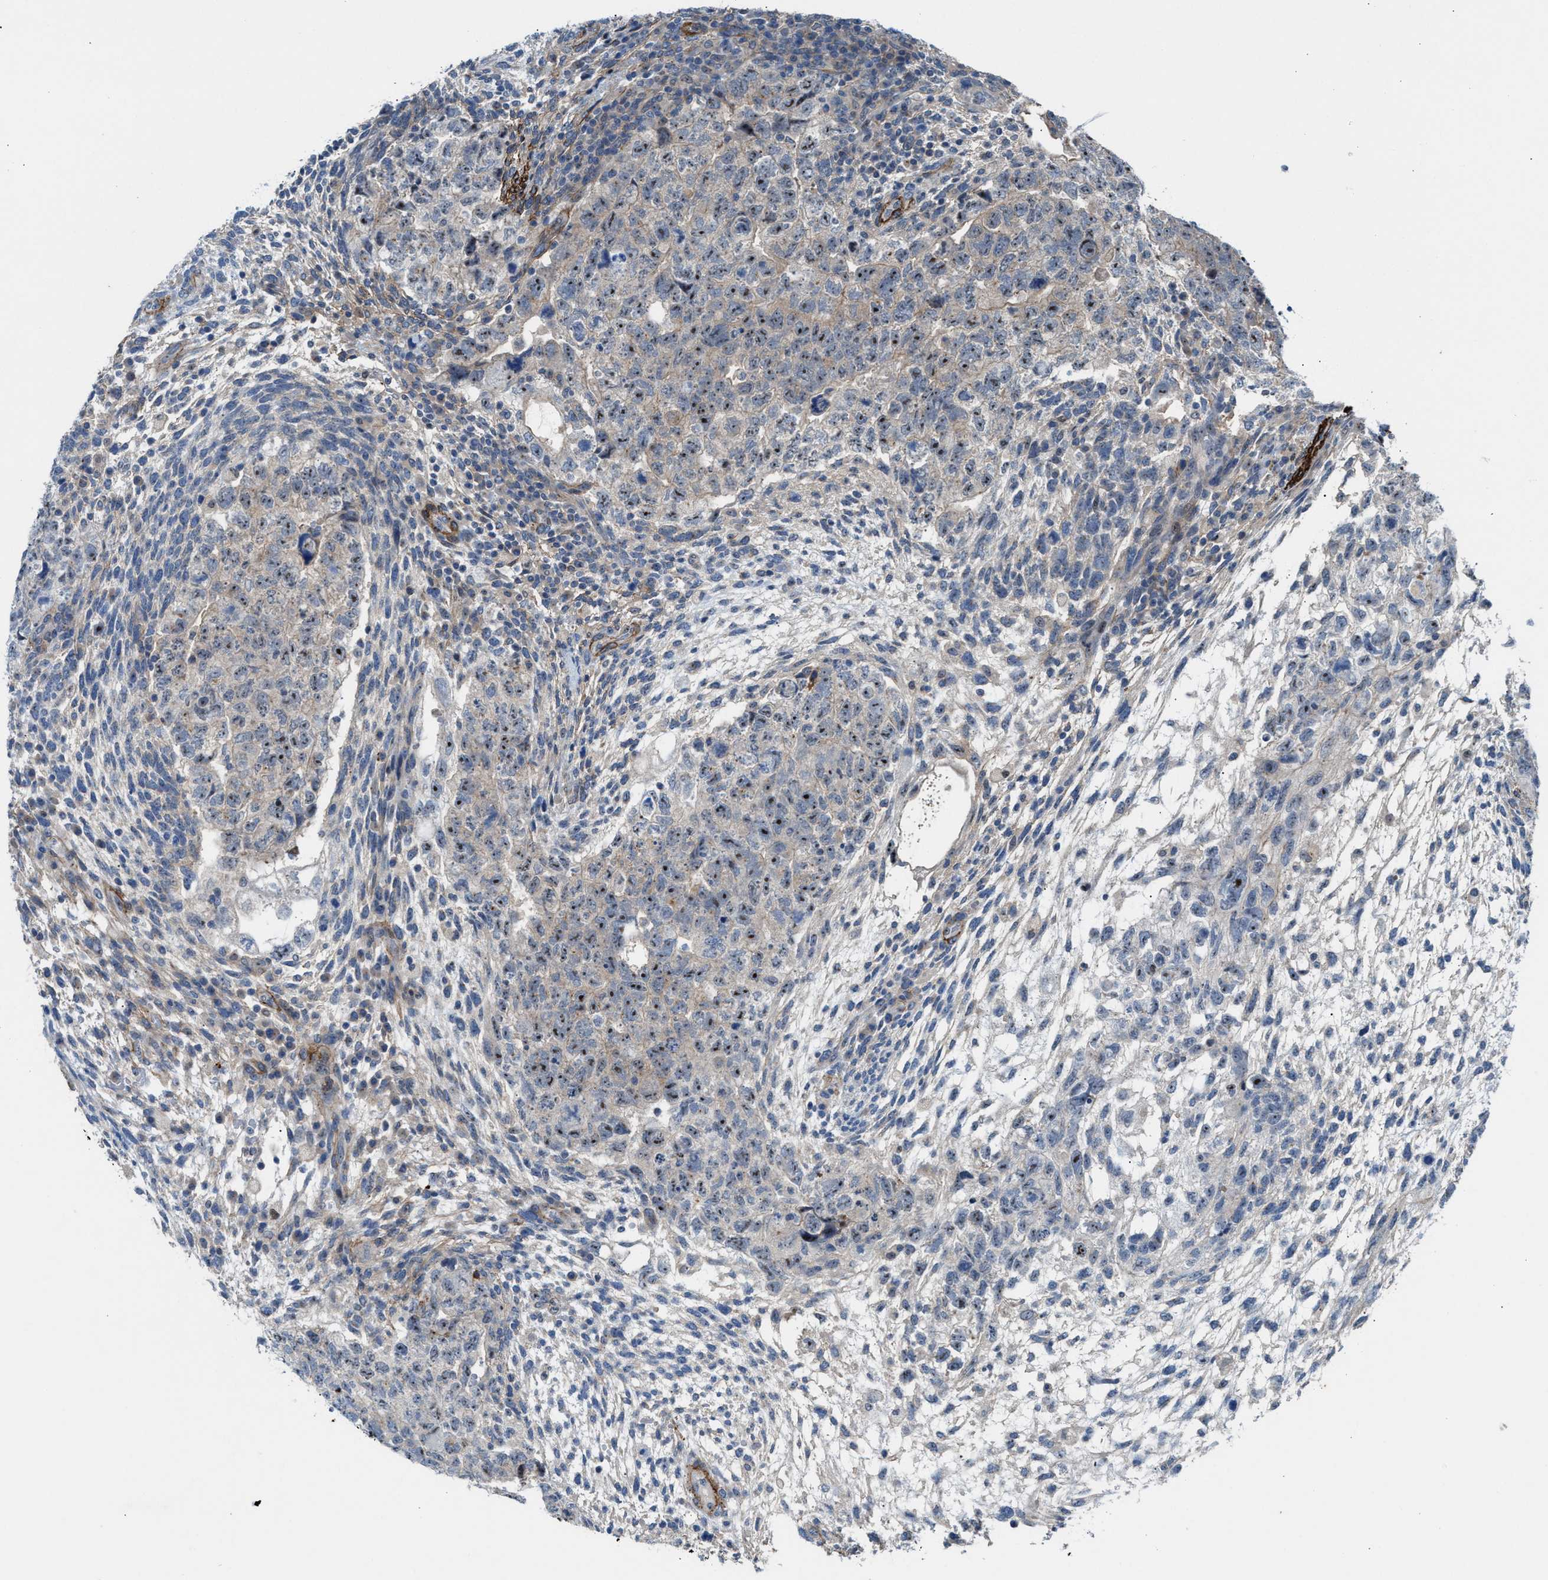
{"staining": {"intensity": "moderate", "quantity": ">75%", "location": "nuclear"}, "tissue": "testis cancer", "cell_type": "Tumor cells", "image_type": "cancer", "snomed": [{"axis": "morphology", "description": "Carcinoma, Embryonal, NOS"}, {"axis": "topography", "description": "Testis"}], "caption": "Moderate nuclear protein staining is appreciated in approximately >75% of tumor cells in testis cancer (embryonal carcinoma). The staining was performed using DAB (3,3'-diaminobenzidine), with brown indicating positive protein expression. Nuclei are stained blue with hematoxylin.", "gene": "NQO2", "patient": {"sex": "male", "age": 36}}